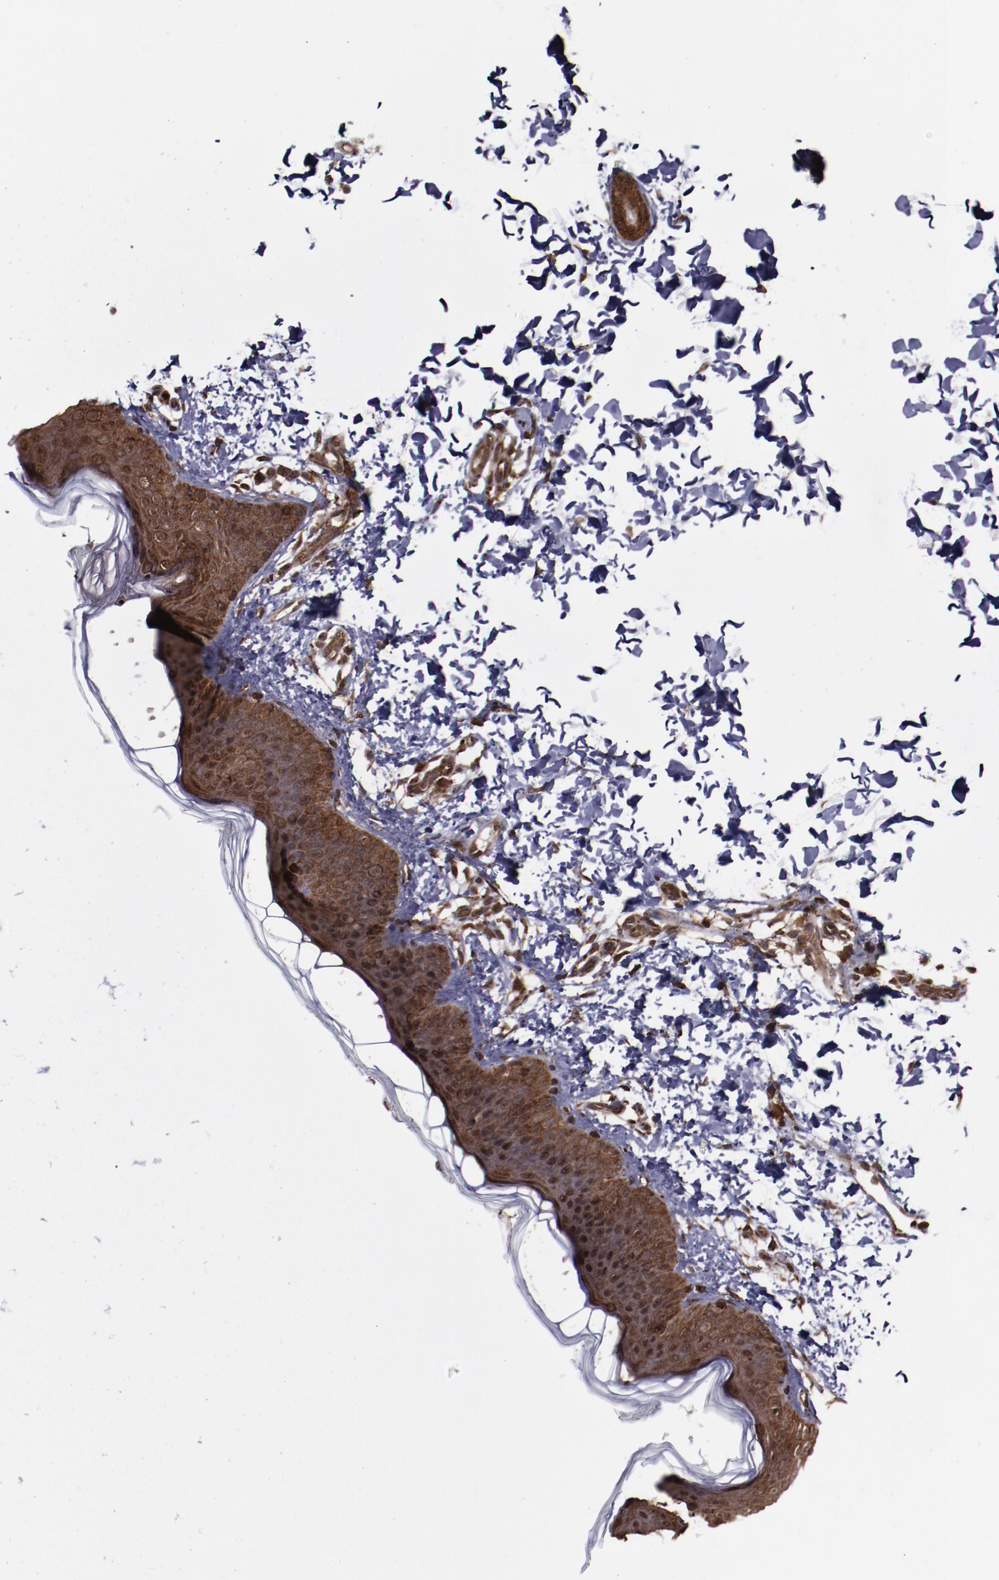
{"staining": {"intensity": "strong", "quantity": ">75%", "location": "cytoplasmic/membranous,nuclear"}, "tissue": "skin", "cell_type": "Fibroblasts", "image_type": "normal", "snomed": [{"axis": "morphology", "description": "Normal tissue, NOS"}, {"axis": "topography", "description": "Skin"}], "caption": "Protein analysis of benign skin displays strong cytoplasmic/membranous,nuclear staining in about >75% of fibroblasts. (IHC, brightfield microscopy, high magnification).", "gene": "EIF4ENIF1", "patient": {"sex": "female", "age": 4}}